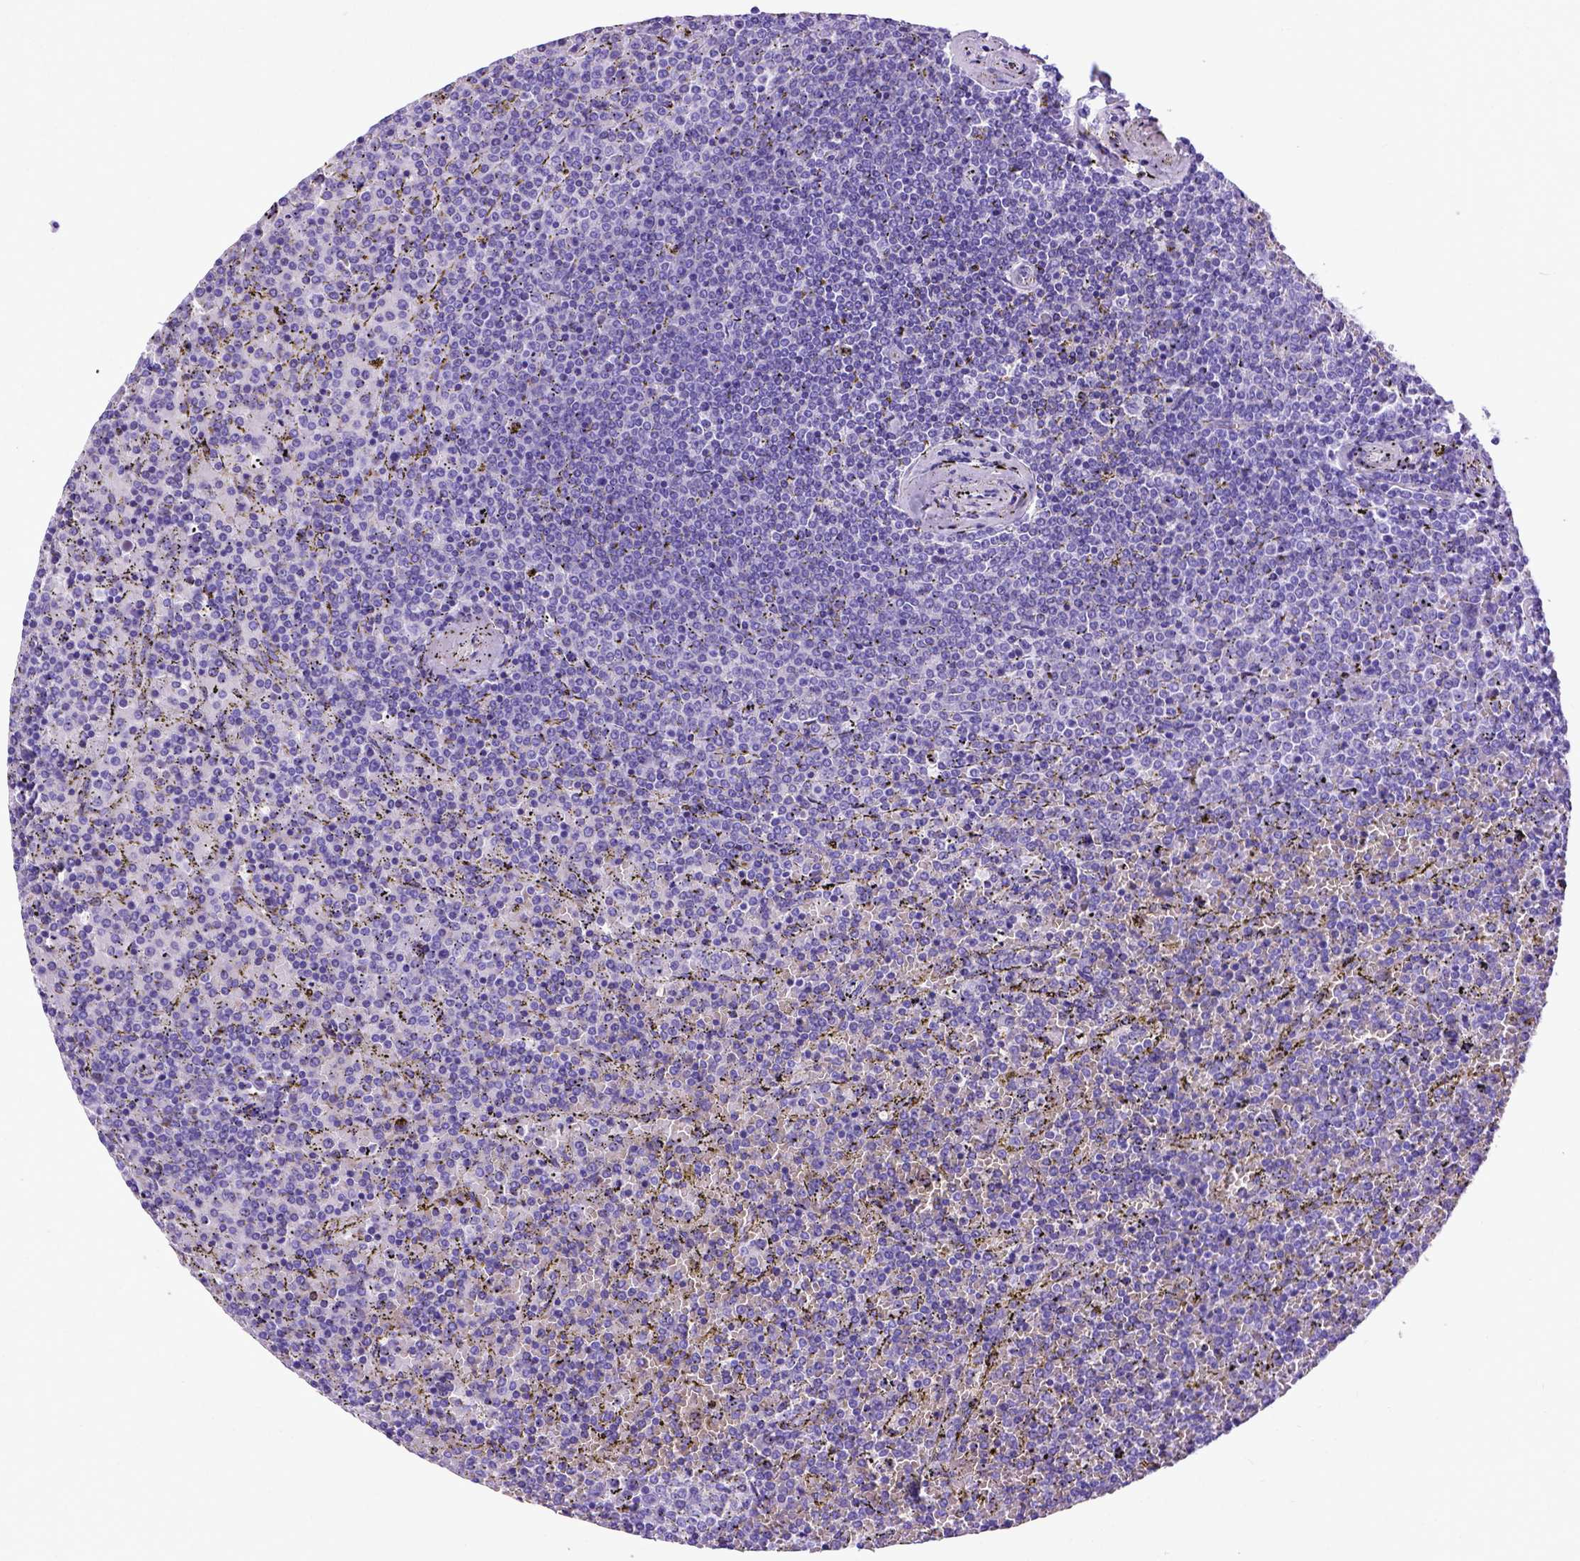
{"staining": {"intensity": "negative", "quantity": "none", "location": "none"}, "tissue": "lymphoma", "cell_type": "Tumor cells", "image_type": "cancer", "snomed": [{"axis": "morphology", "description": "Malignant lymphoma, non-Hodgkin's type, Low grade"}, {"axis": "topography", "description": "Spleen"}], "caption": "This is a micrograph of IHC staining of malignant lymphoma, non-Hodgkin's type (low-grade), which shows no staining in tumor cells.", "gene": "MEOX2", "patient": {"sex": "female", "age": 77}}